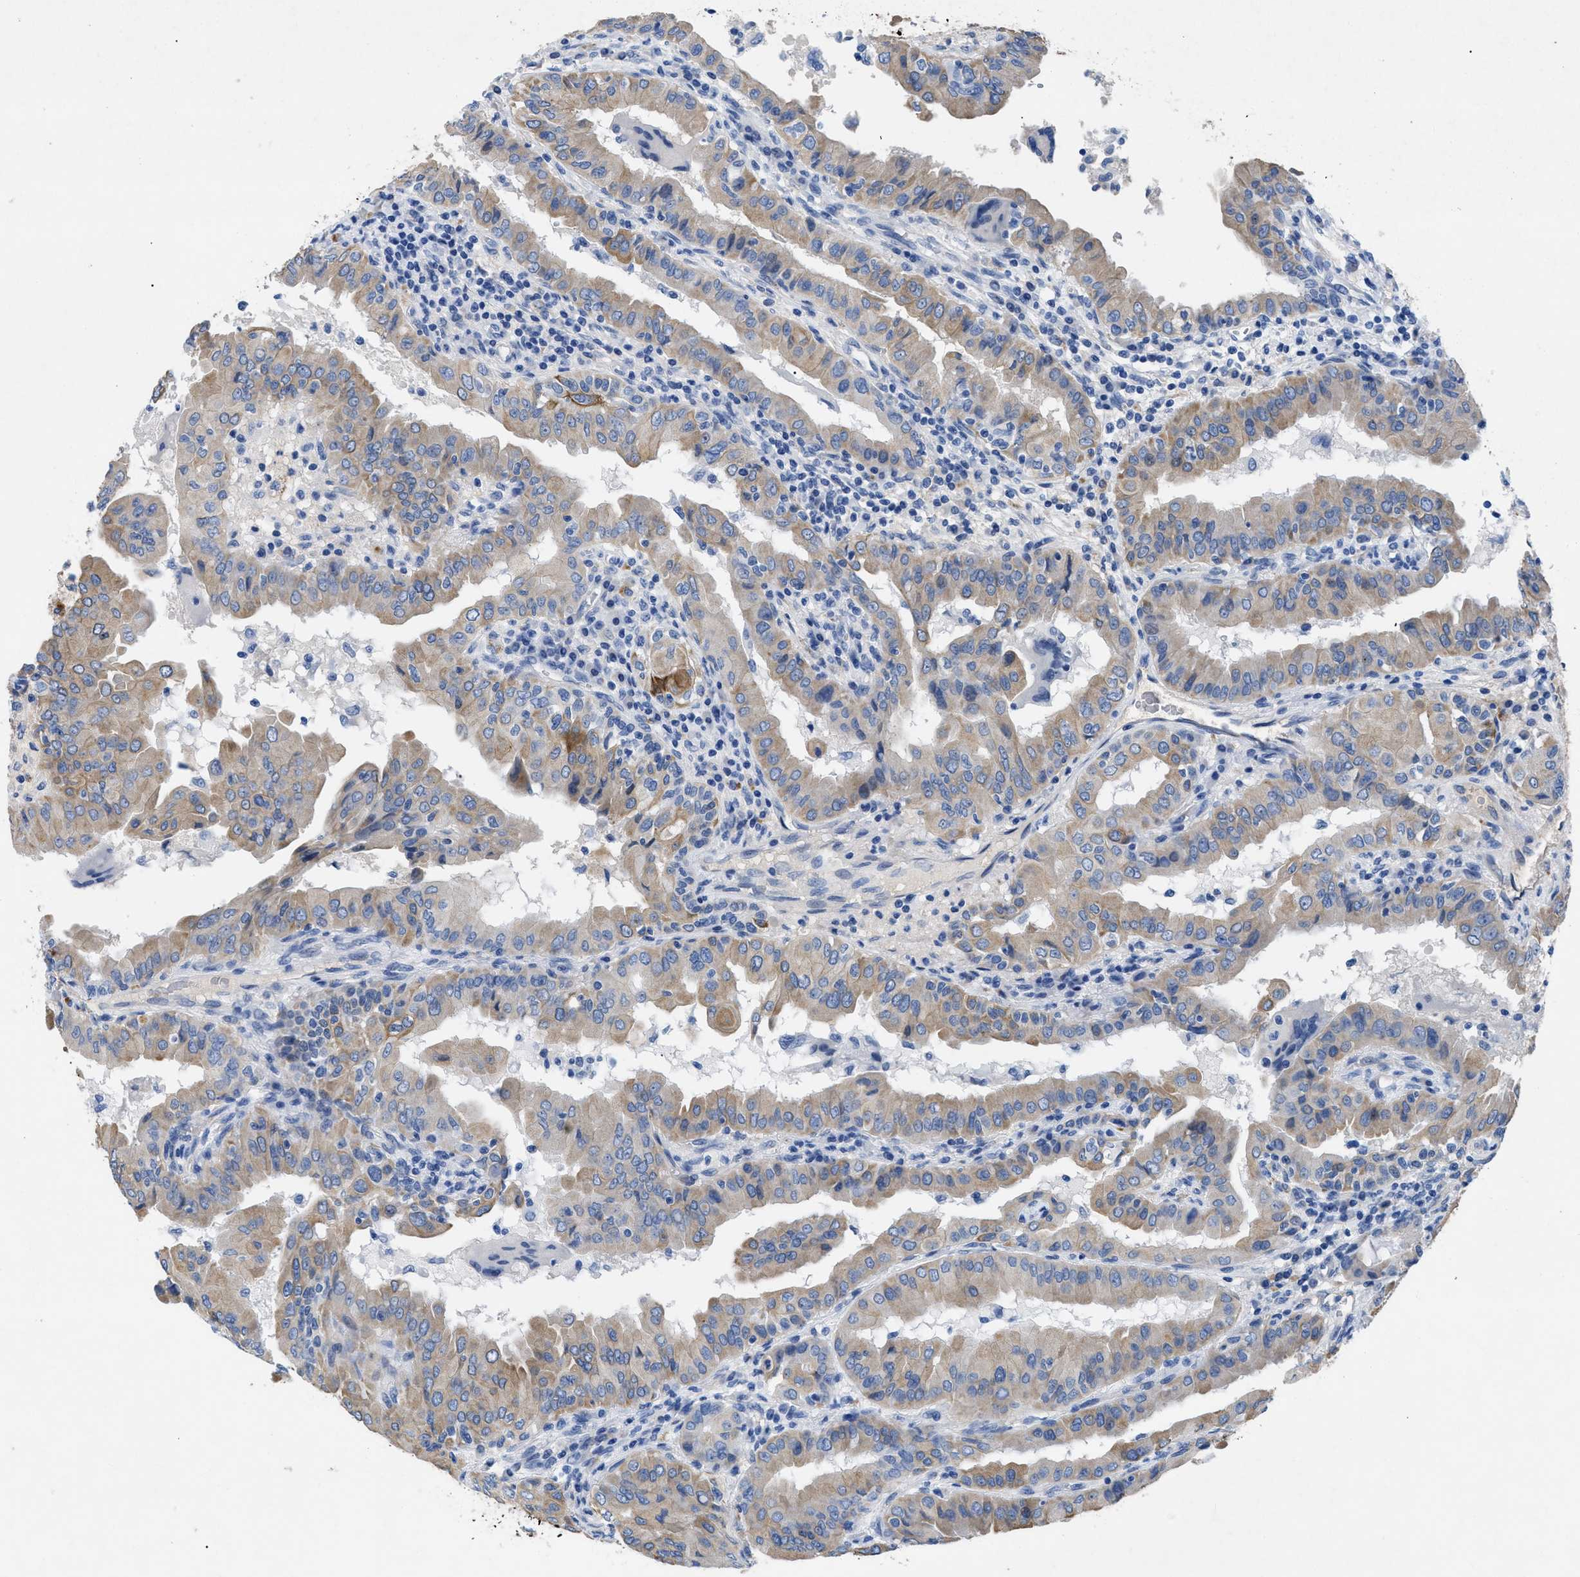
{"staining": {"intensity": "weak", "quantity": ">75%", "location": "cytoplasmic/membranous"}, "tissue": "thyroid cancer", "cell_type": "Tumor cells", "image_type": "cancer", "snomed": [{"axis": "morphology", "description": "Papillary adenocarcinoma, NOS"}, {"axis": "topography", "description": "Thyroid gland"}], "caption": "Brown immunohistochemical staining in thyroid cancer (papillary adenocarcinoma) reveals weak cytoplasmic/membranous positivity in approximately >75% of tumor cells. (DAB (3,3'-diaminobenzidine) = brown stain, brightfield microscopy at high magnification).", "gene": "TMEM68", "patient": {"sex": "male", "age": 33}}